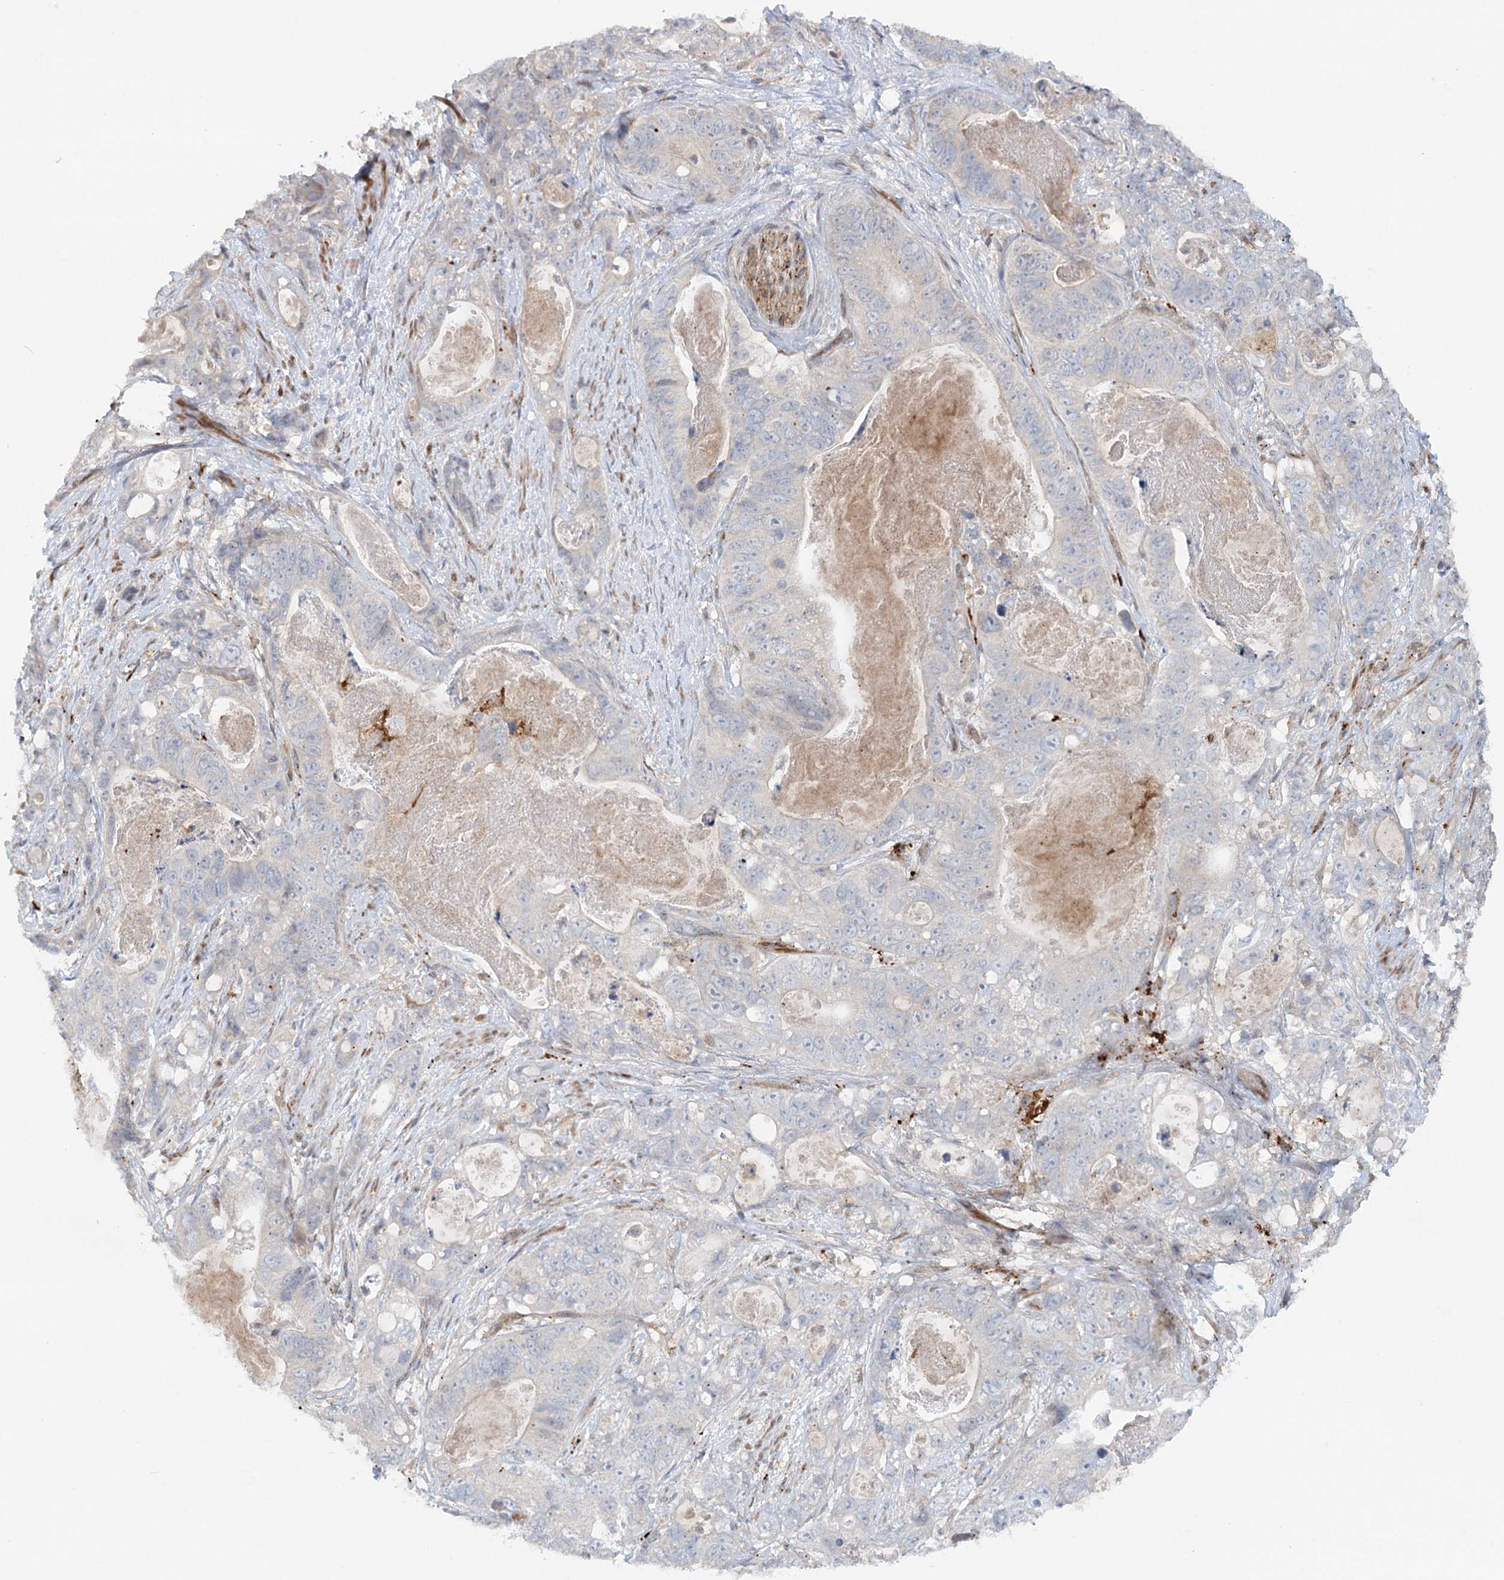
{"staining": {"intensity": "negative", "quantity": "none", "location": "none"}, "tissue": "stomach cancer", "cell_type": "Tumor cells", "image_type": "cancer", "snomed": [{"axis": "morphology", "description": "Normal tissue, NOS"}, {"axis": "morphology", "description": "Adenocarcinoma, NOS"}, {"axis": "topography", "description": "Stomach"}], "caption": "Tumor cells are negative for brown protein staining in stomach cancer.", "gene": "GBE1", "patient": {"sex": "female", "age": 89}}